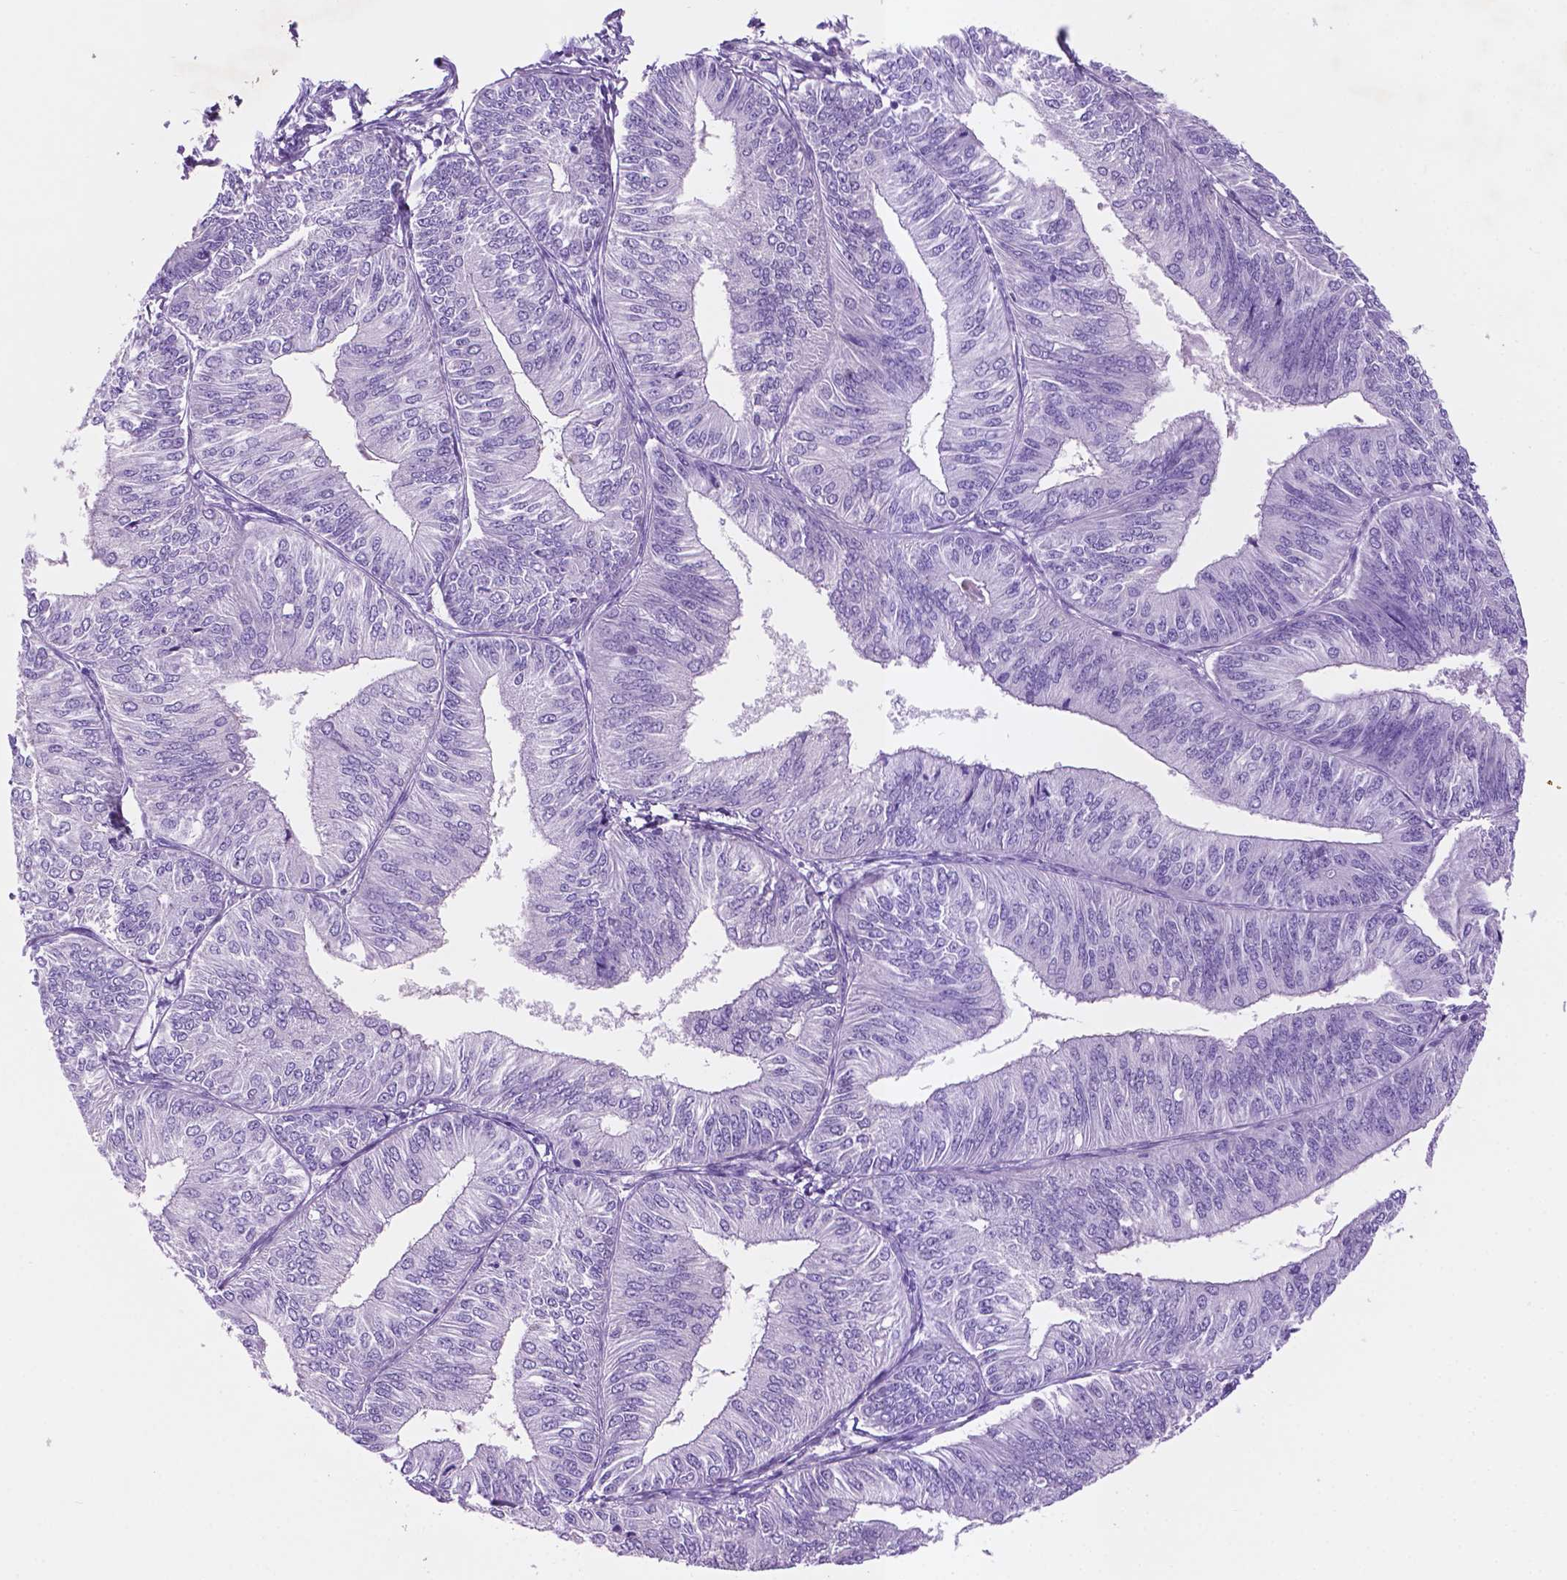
{"staining": {"intensity": "negative", "quantity": "none", "location": "none"}, "tissue": "endometrial cancer", "cell_type": "Tumor cells", "image_type": "cancer", "snomed": [{"axis": "morphology", "description": "Adenocarcinoma, NOS"}, {"axis": "topography", "description": "Endometrium"}], "caption": "Tumor cells are negative for protein expression in human endometrial cancer (adenocarcinoma).", "gene": "POU4F1", "patient": {"sex": "female", "age": 58}}